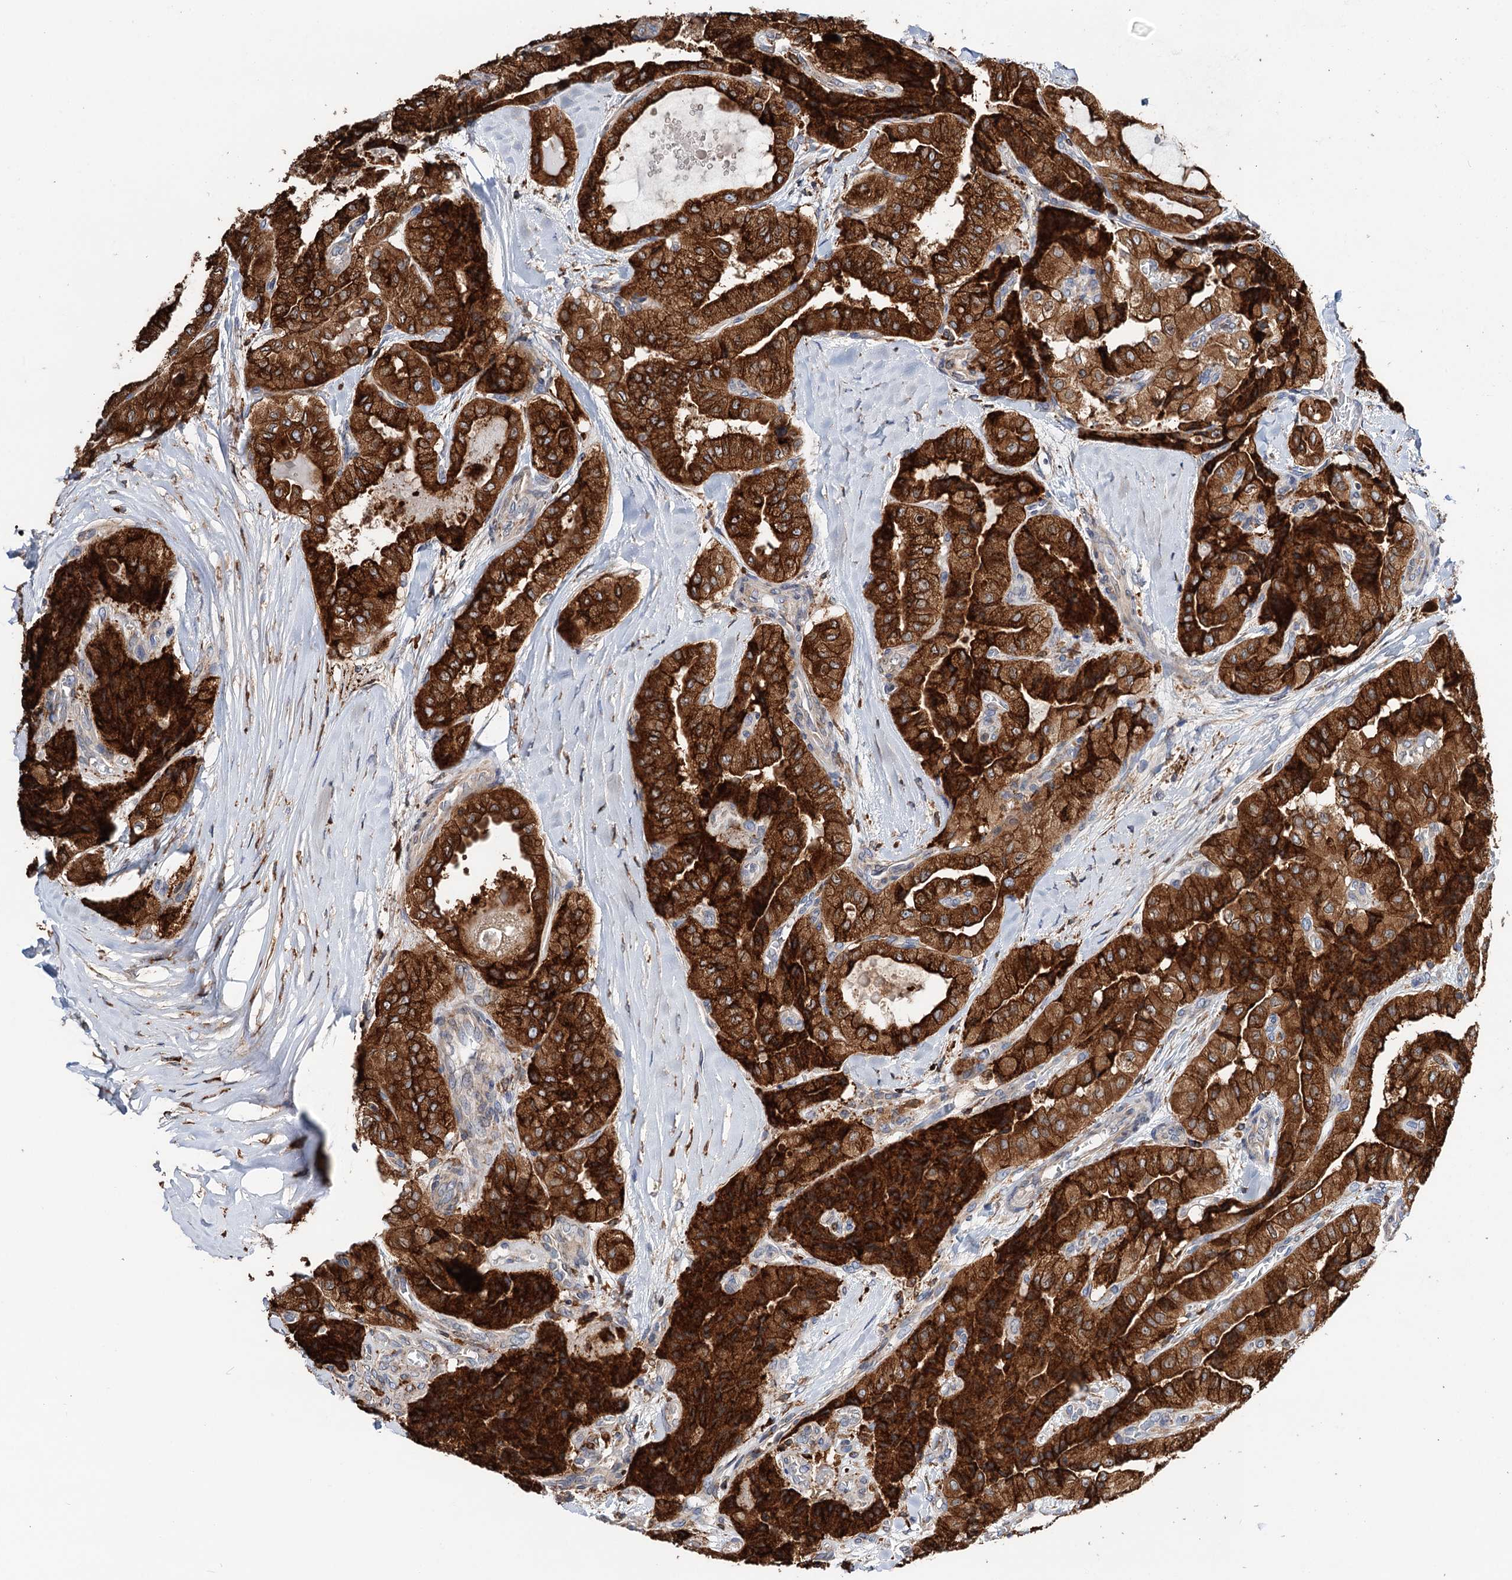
{"staining": {"intensity": "strong", "quantity": ">75%", "location": "cytoplasmic/membranous"}, "tissue": "thyroid cancer", "cell_type": "Tumor cells", "image_type": "cancer", "snomed": [{"axis": "morphology", "description": "Papillary adenocarcinoma, NOS"}, {"axis": "topography", "description": "Thyroid gland"}], "caption": "A brown stain highlights strong cytoplasmic/membranous staining of a protein in human thyroid cancer (papillary adenocarcinoma) tumor cells.", "gene": "ERP29", "patient": {"sex": "female", "age": 59}}